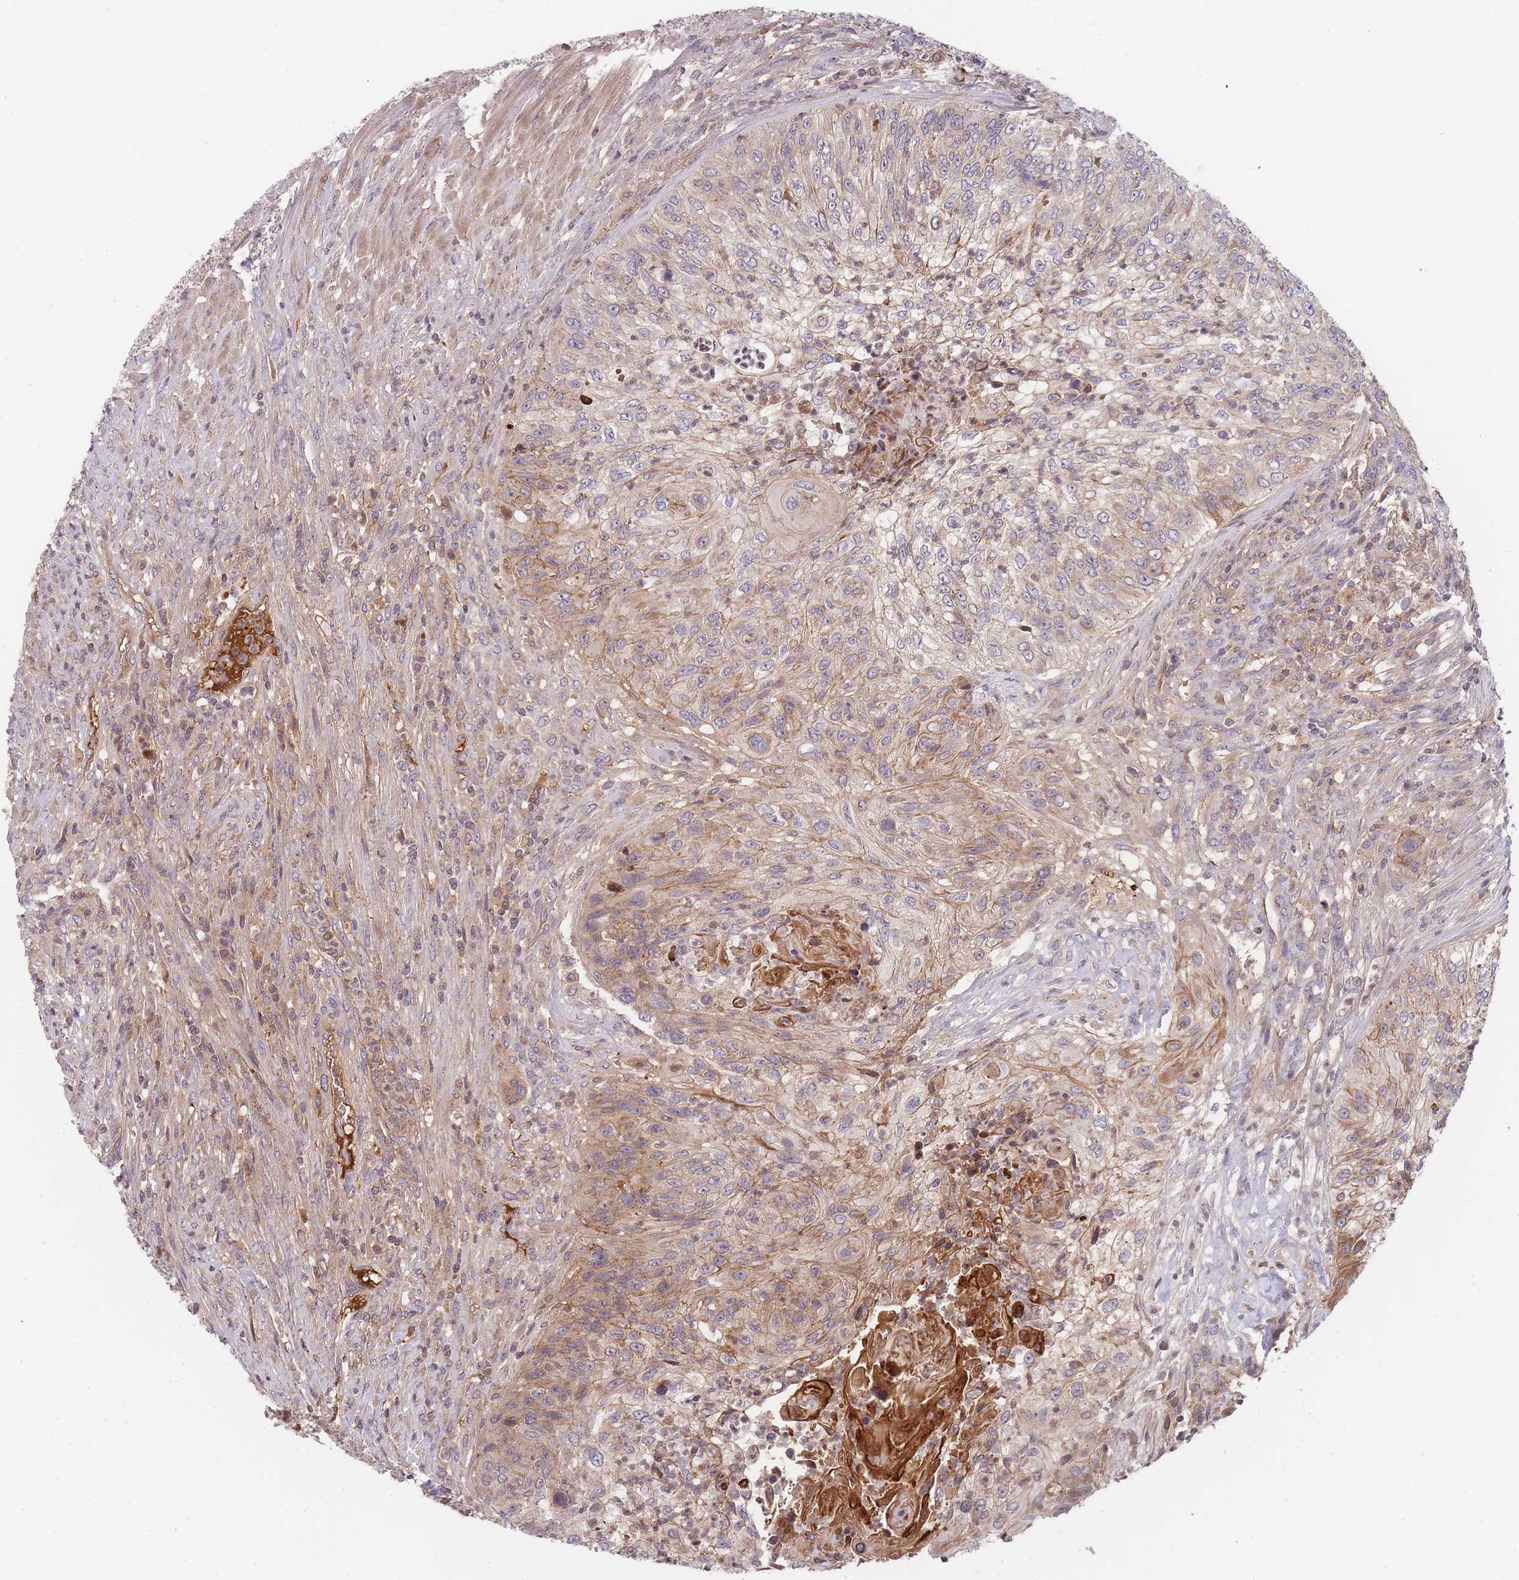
{"staining": {"intensity": "moderate", "quantity": "25%-75%", "location": "cytoplasmic/membranous"}, "tissue": "urothelial cancer", "cell_type": "Tumor cells", "image_type": "cancer", "snomed": [{"axis": "morphology", "description": "Urothelial carcinoma, High grade"}, {"axis": "topography", "description": "Urinary bladder"}], "caption": "This is a micrograph of immunohistochemistry (IHC) staining of urothelial cancer, which shows moderate positivity in the cytoplasmic/membranous of tumor cells.", "gene": "RALGDS", "patient": {"sex": "female", "age": 60}}